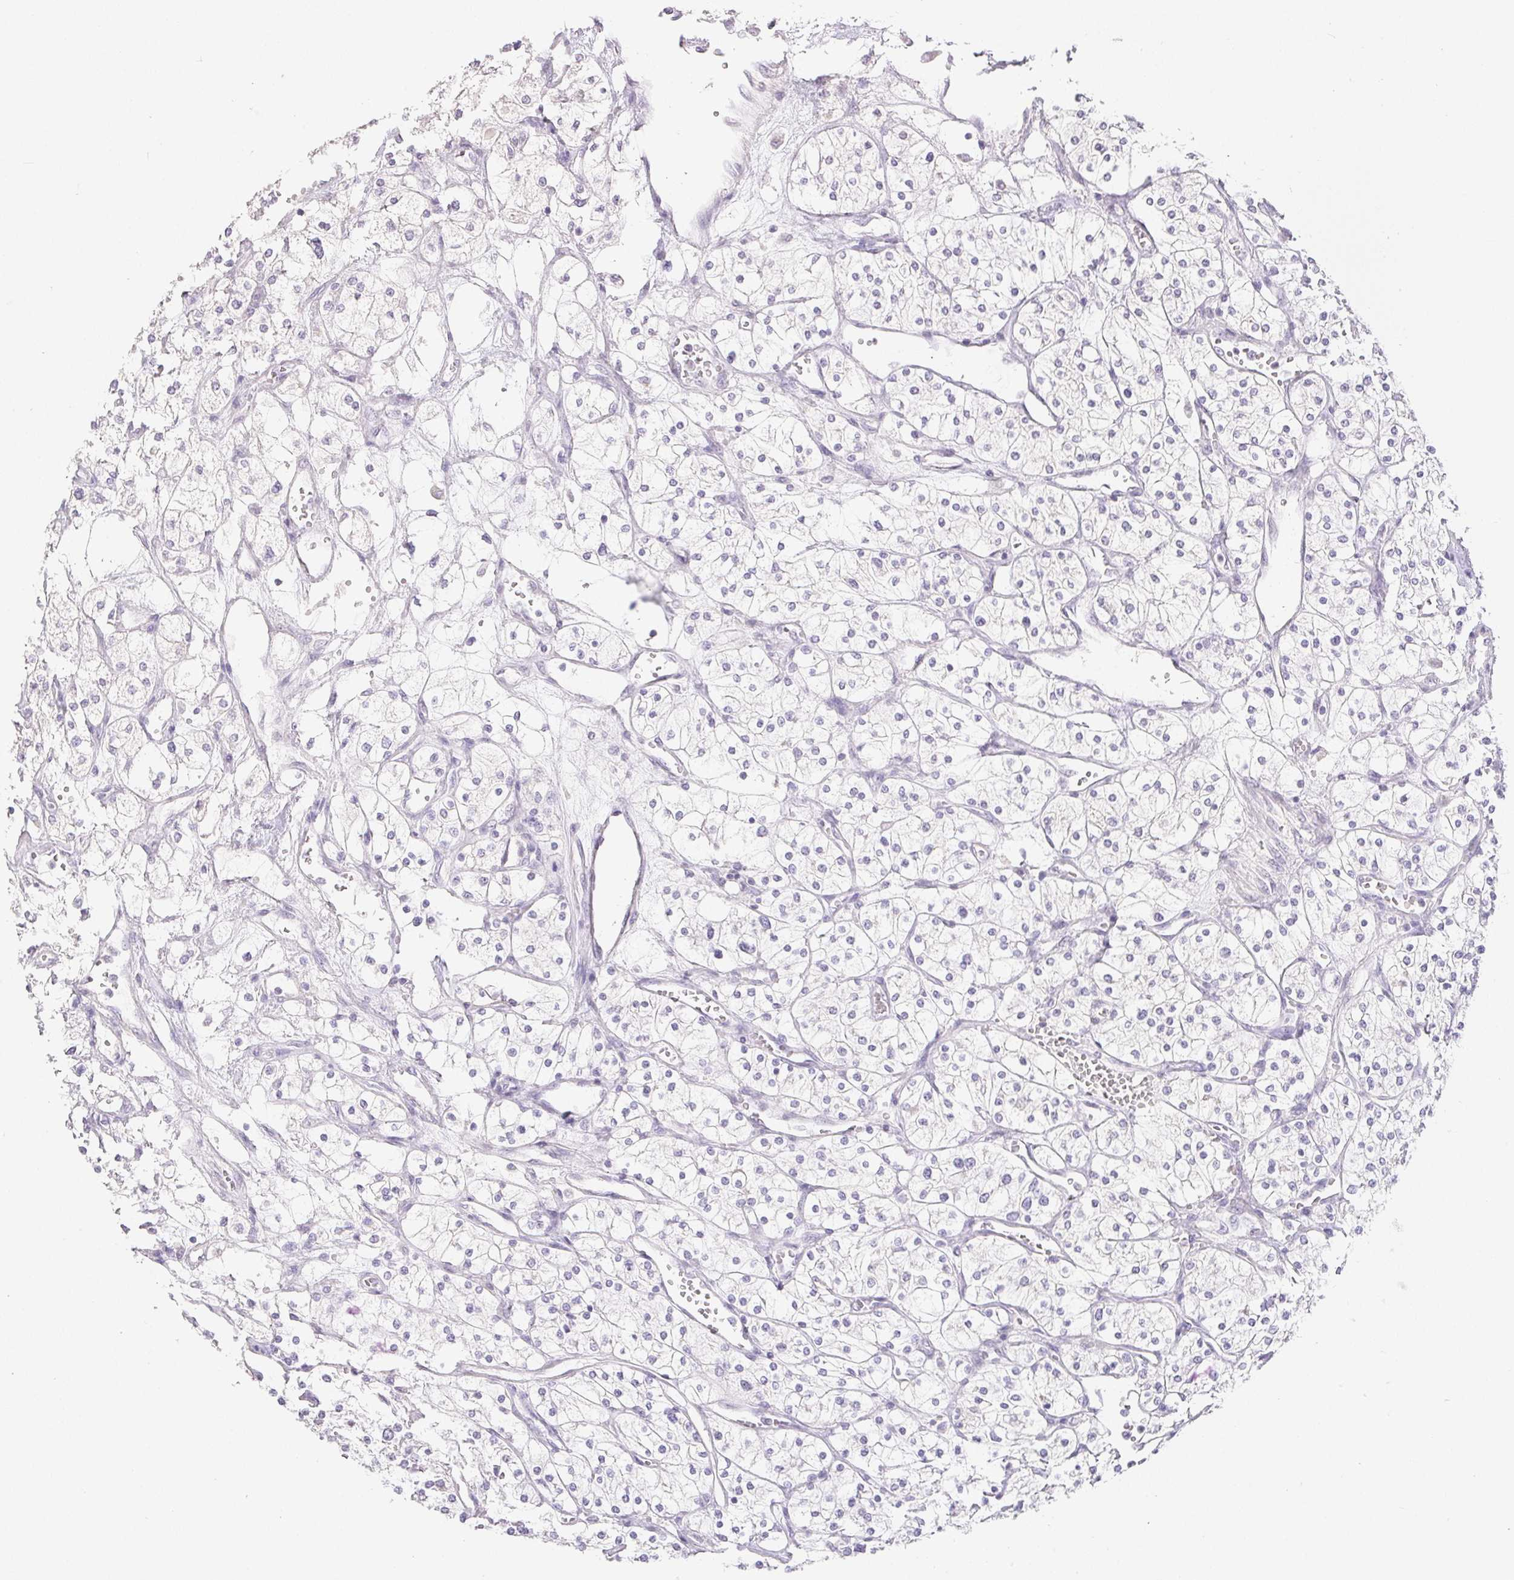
{"staining": {"intensity": "negative", "quantity": "none", "location": "none"}, "tissue": "renal cancer", "cell_type": "Tumor cells", "image_type": "cancer", "snomed": [{"axis": "morphology", "description": "Adenocarcinoma, NOS"}, {"axis": "topography", "description": "Kidney"}], "caption": "The image shows no significant expression in tumor cells of renal cancer.", "gene": "PI3", "patient": {"sex": "male", "age": 80}}